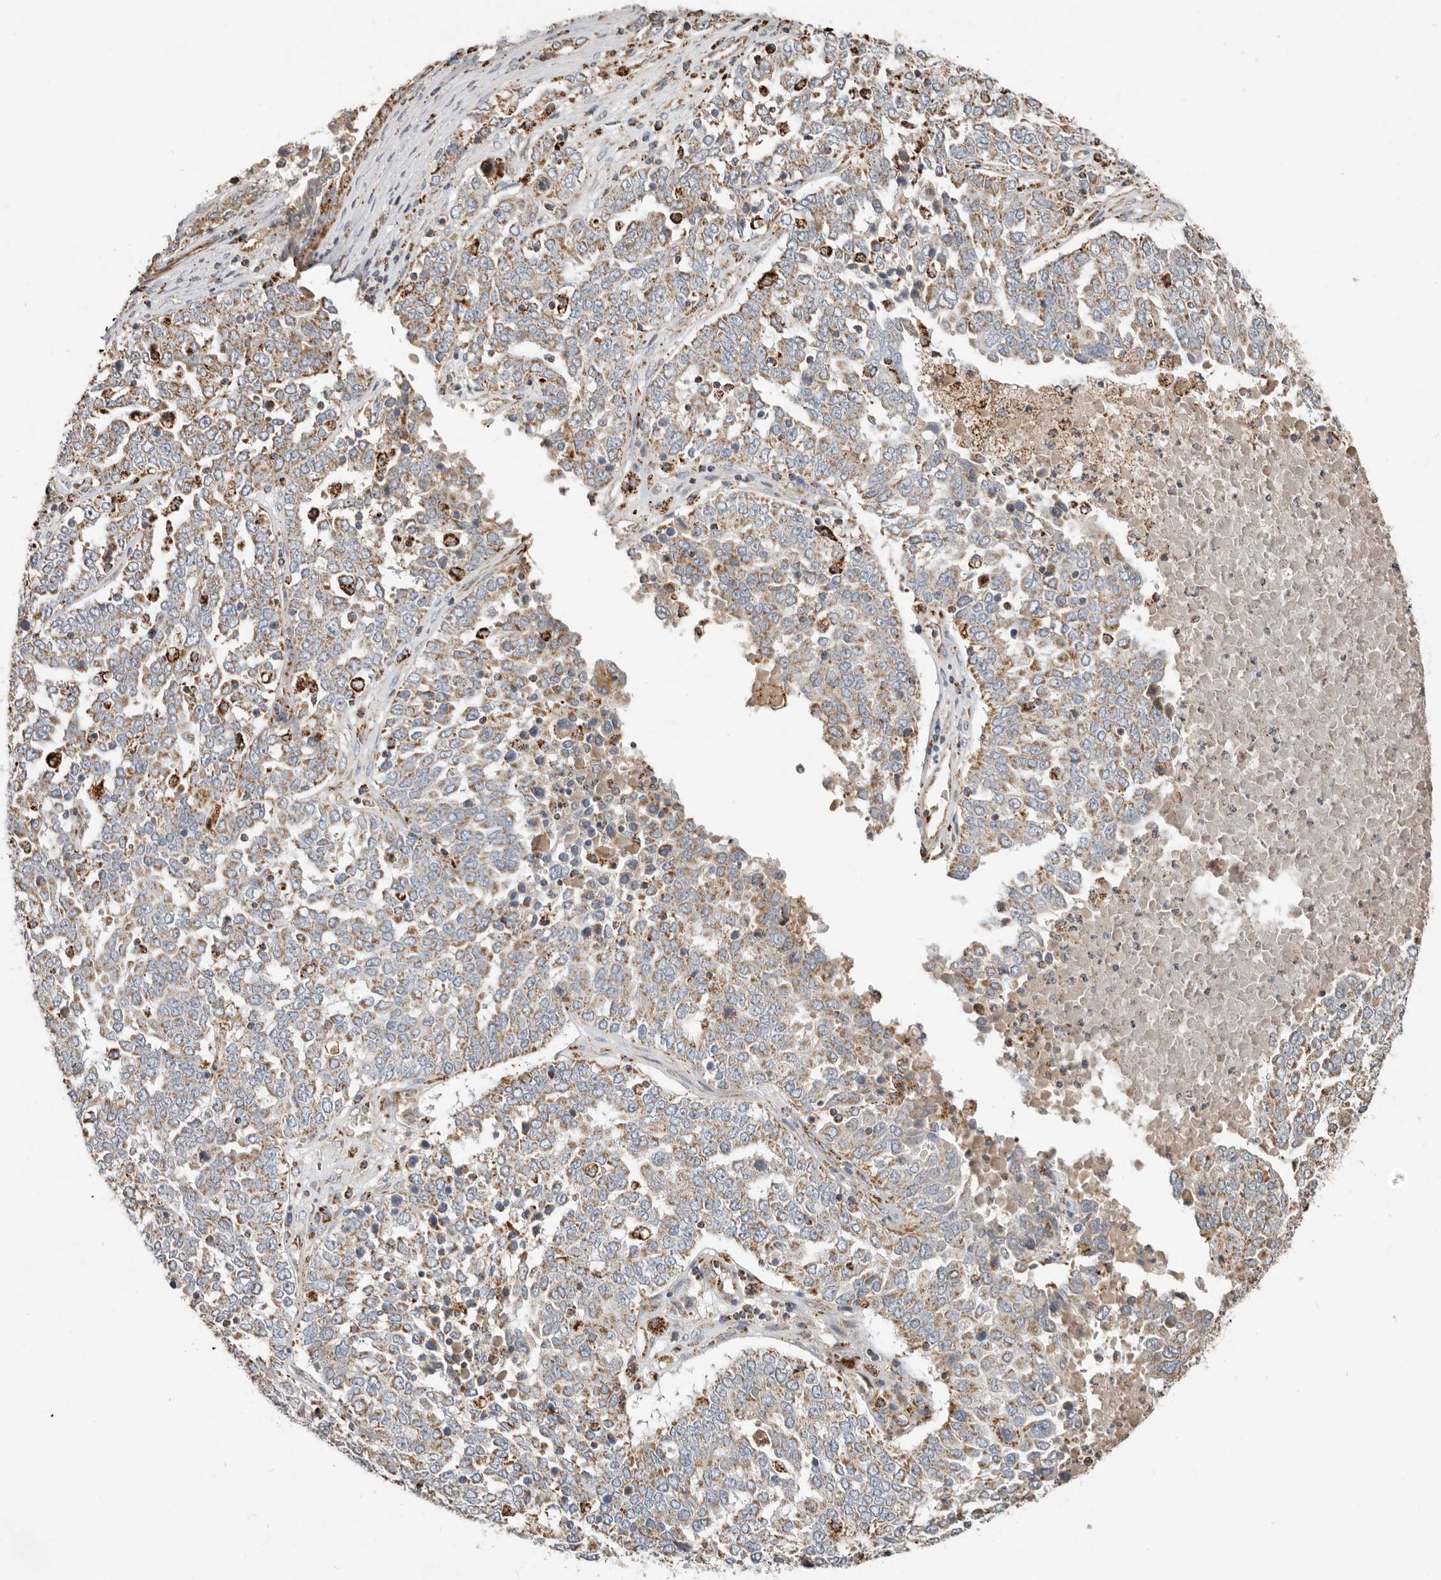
{"staining": {"intensity": "moderate", "quantity": "25%-75%", "location": "cytoplasmic/membranous"}, "tissue": "ovarian cancer", "cell_type": "Tumor cells", "image_type": "cancer", "snomed": [{"axis": "morphology", "description": "Carcinoma, endometroid"}, {"axis": "topography", "description": "Ovary"}], "caption": "A medium amount of moderate cytoplasmic/membranous expression is seen in about 25%-75% of tumor cells in ovarian endometroid carcinoma tissue.", "gene": "ARHGEF10L", "patient": {"sex": "female", "age": 62}}